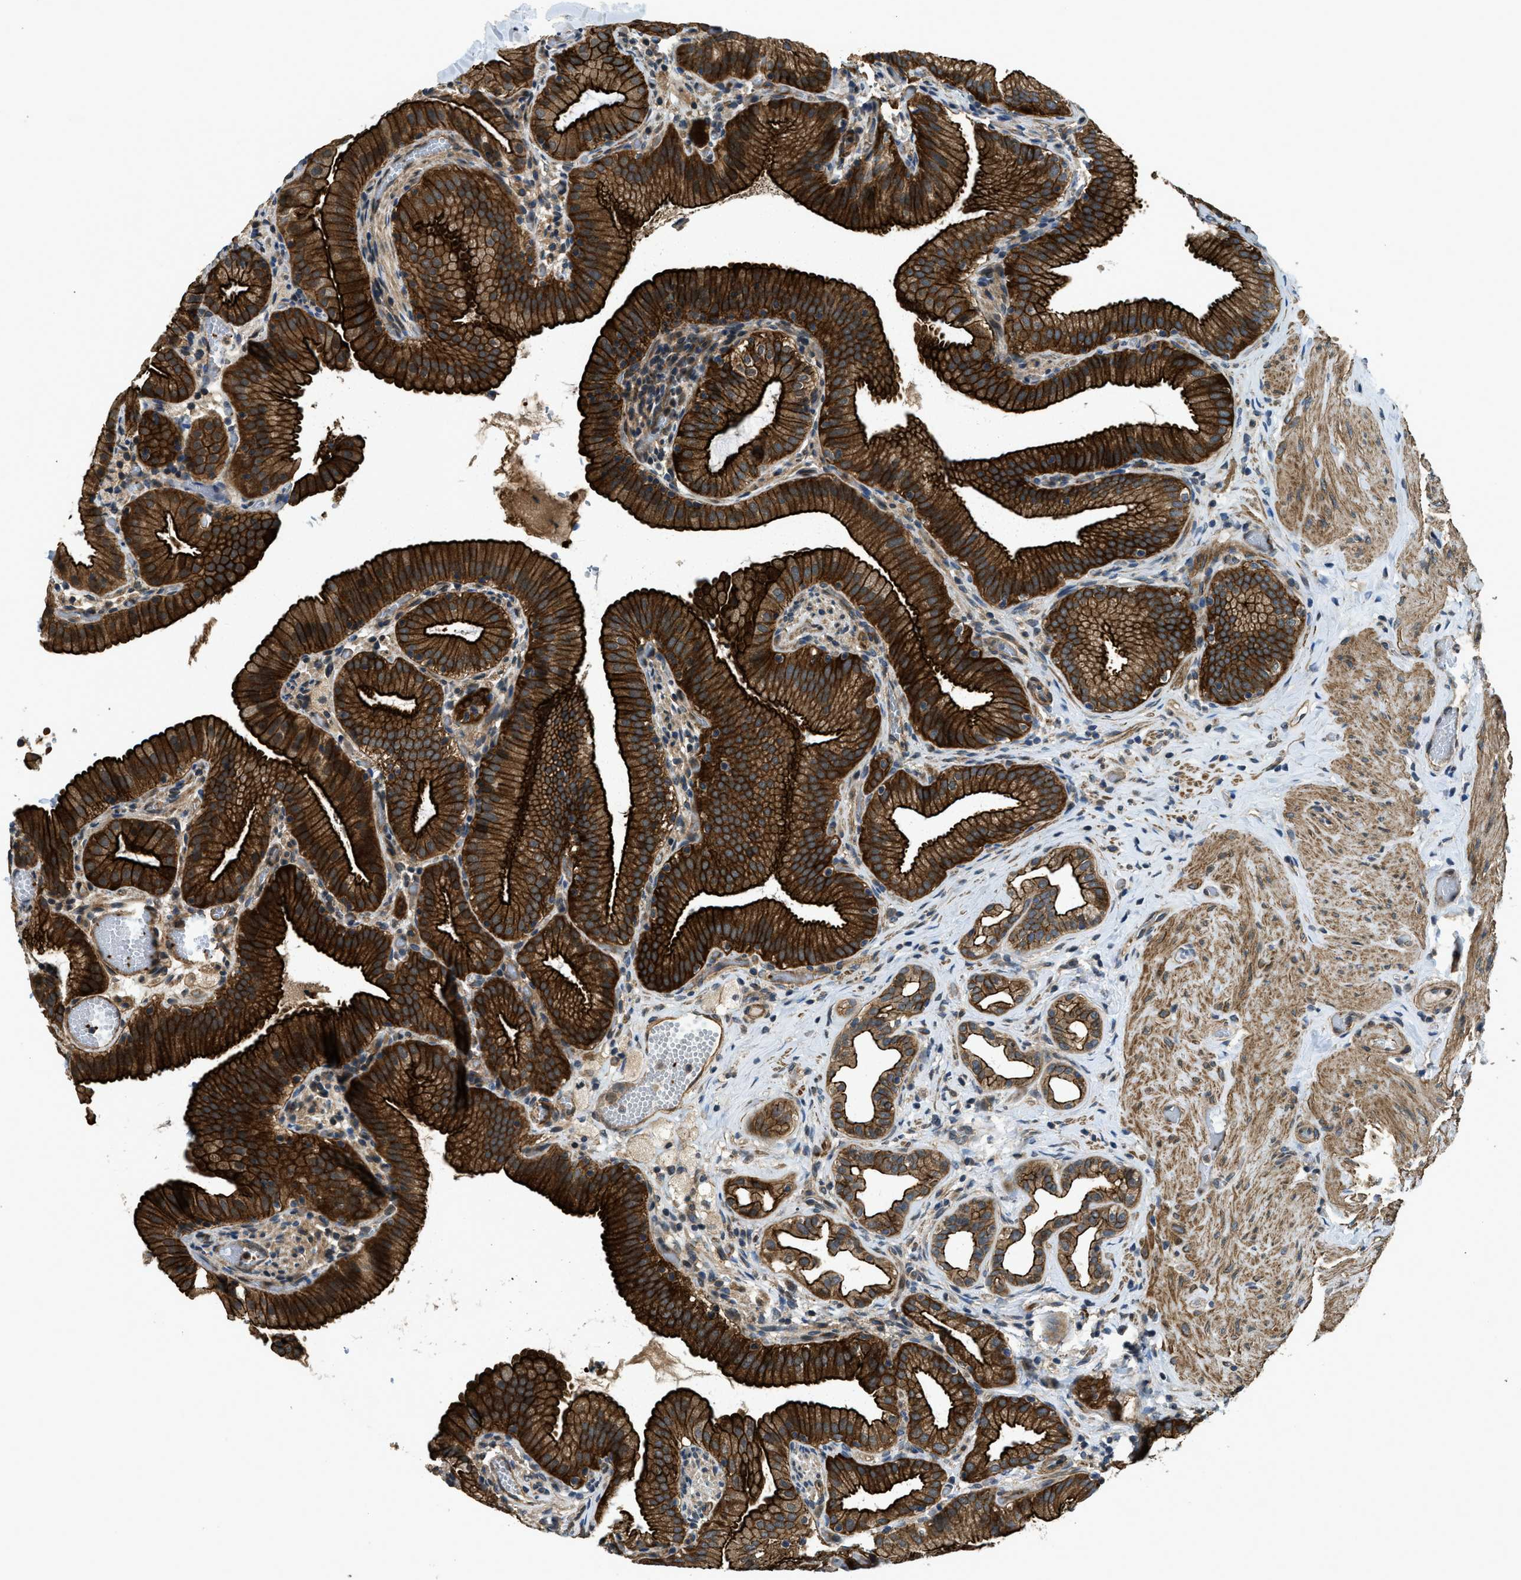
{"staining": {"intensity": "strong", "quantity": ">75%", "location": "cytoplasmic/membranous"}, "tissue": "gallbladder", "cell_type": "Glandular cells", "image_type": "normal", "snomed": [{"axis": "morphology", "description": "Normal tissue, NOS"}, {"axis": "topography", "description": "Gallbladder"}], "caption": "Glandular cells show high levels of strong cytoplasmic/membranous expression in approximately >75% of cells in benign human gallbladder. (DAB IHC, brown staining for protein, blue staining for nuclei).", "gene": "CGN", "patient": {"sex": "male", "age": 54}}